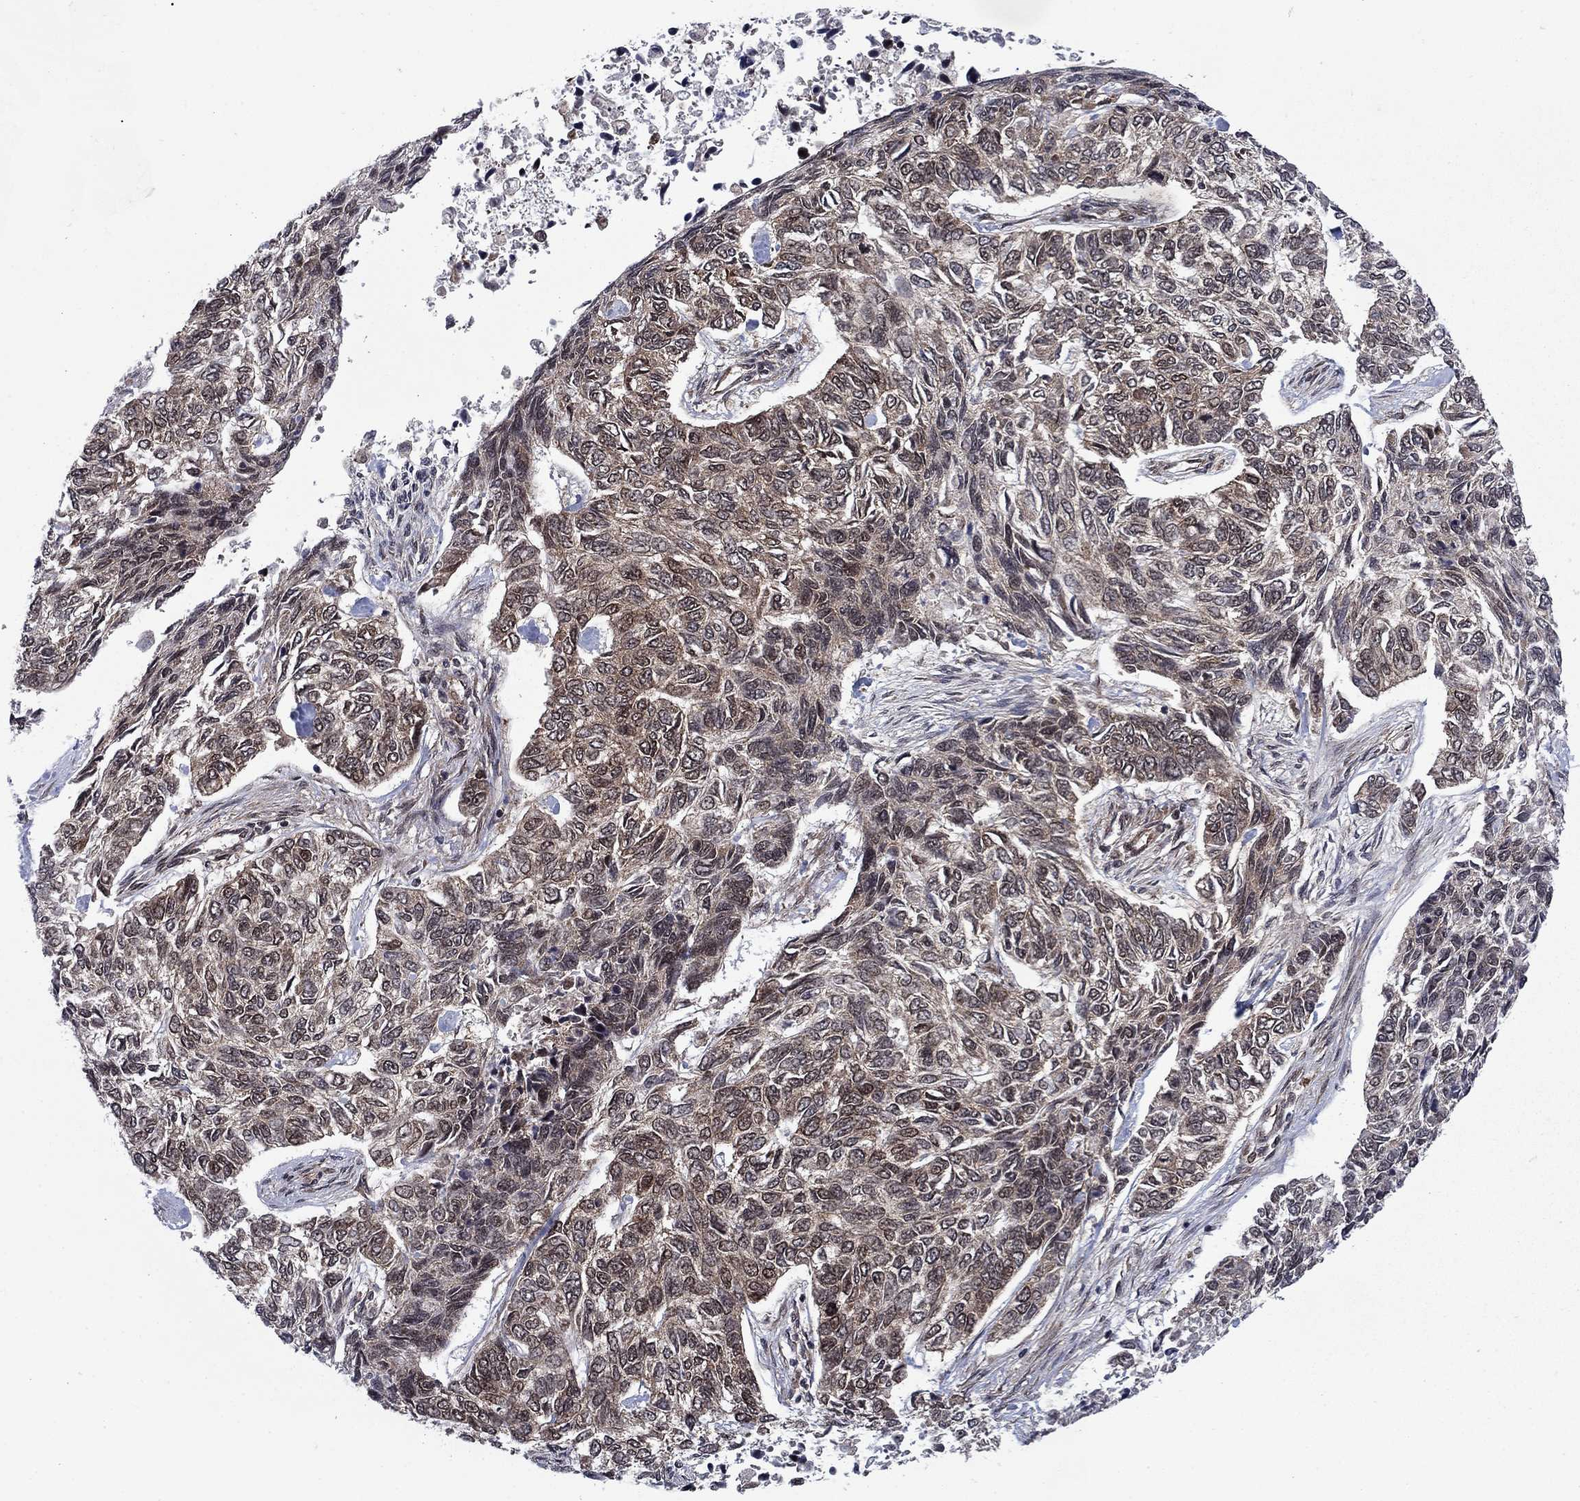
{"staining": {"intensity": "weak", "quantity": "<25%", "location": "cytoplasmic/membranous"}, "tissue": "skin cancer", "cell_type": "Tumor cells", "image_type": "cancer", "snomed": [{"axis": "morphology", "description": "Basal cell carcinoma"}, {"axis": "topography", "description": "Skin"}], "caption": "Immunohistochemistry photomicrograph of skin basal cell carcinoma stained for a protein (brown), which shows no staining in tumor cells.", "gene": "DNAJA1", "patient": {"sex": "female", "age": 65}}